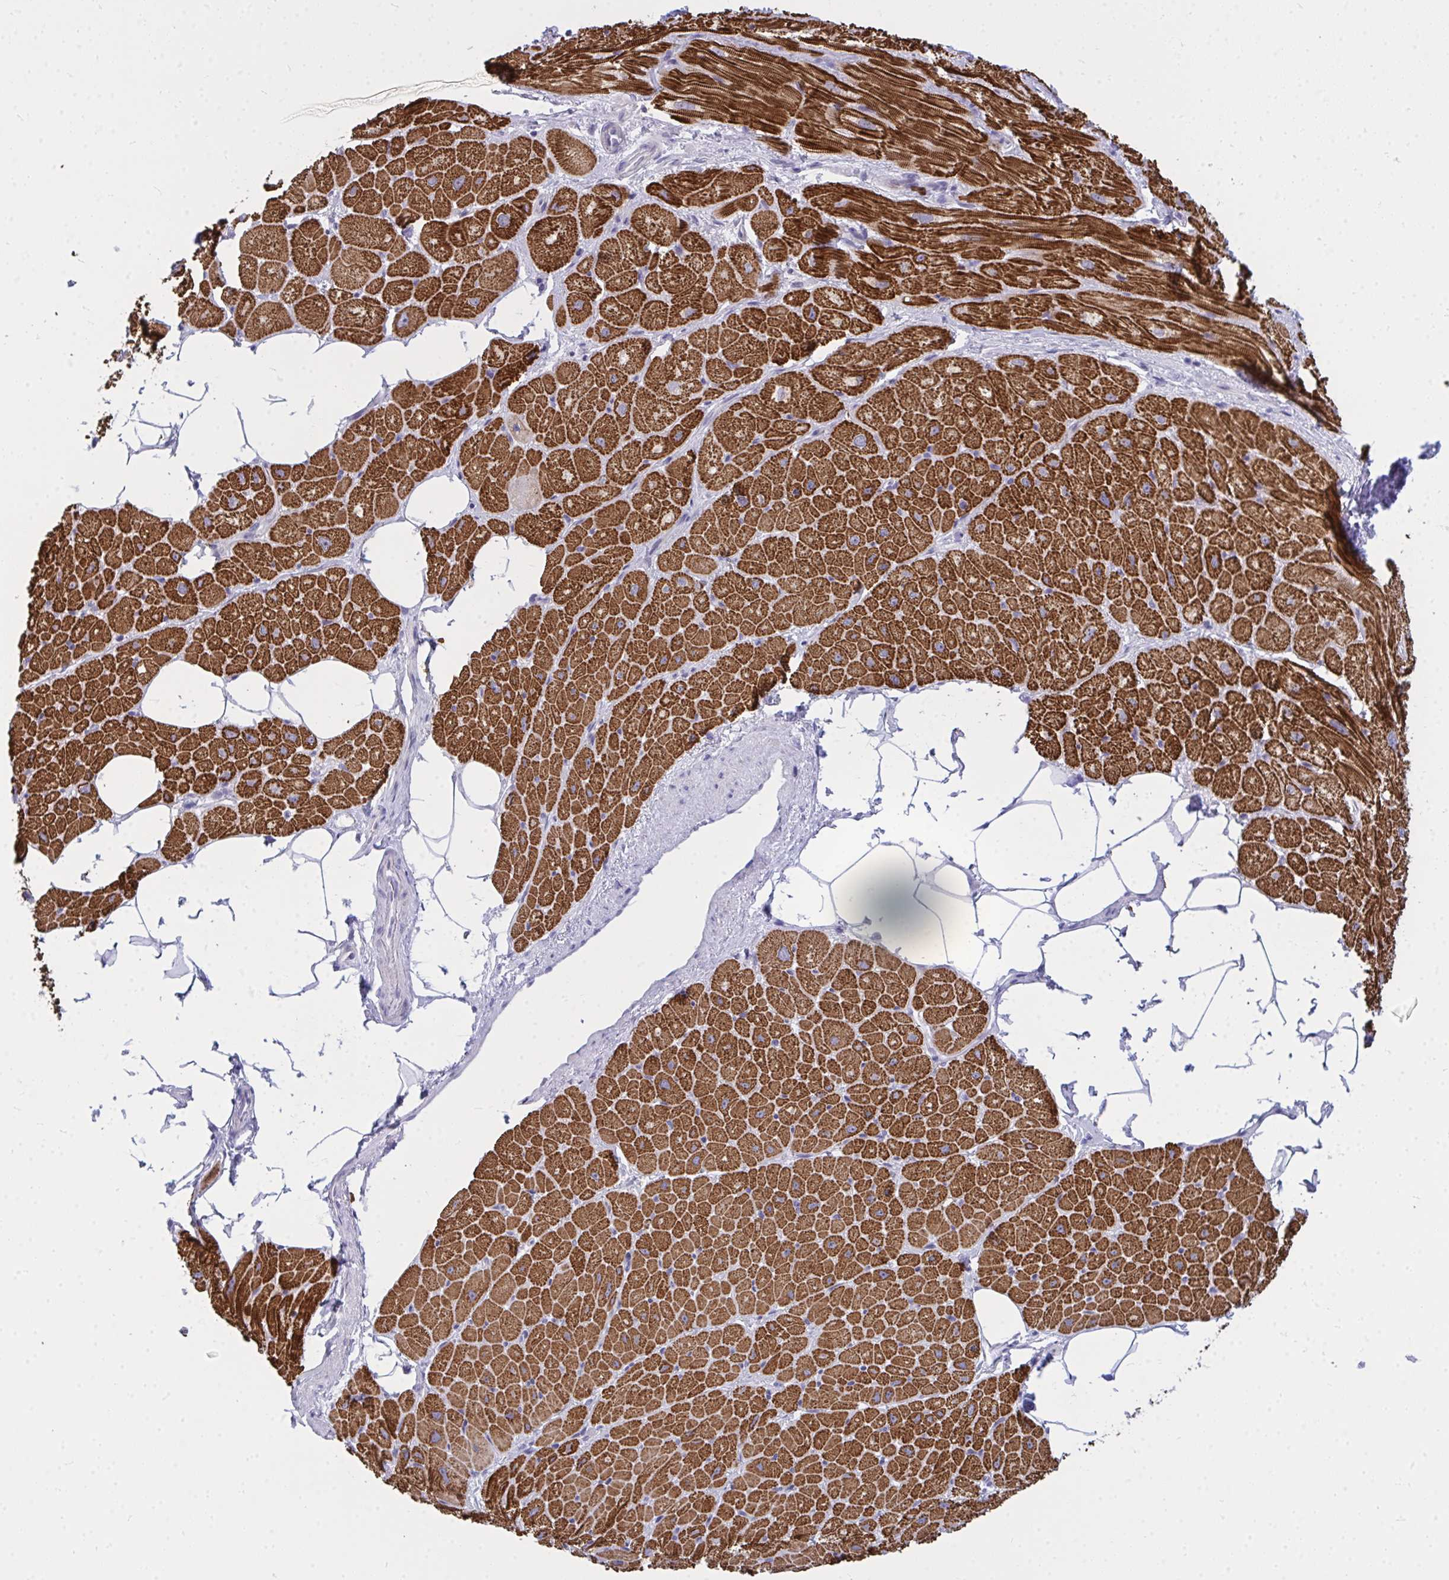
{"staining": {"intensity": "strong", "quantity": ">75%", "location": "cytoplasmic/membranous"}, "tissue": "heart muscle", "cell_type": "Cardiomyocytes", "image_type": "normal", "snomed": [{"axis": "morphology", "description": "Normal tissue, NOS"}, {"axis": "topography", "description": "Heart"}], "caption": "Protein expression analysis of unremarkable heart muscle demonstrates strong cytoplasmic/membranous staining in about >75% of cardiomyocytes.", "gene": "ZSCAN25", "patient": {"sex": "male", "age": 62}}